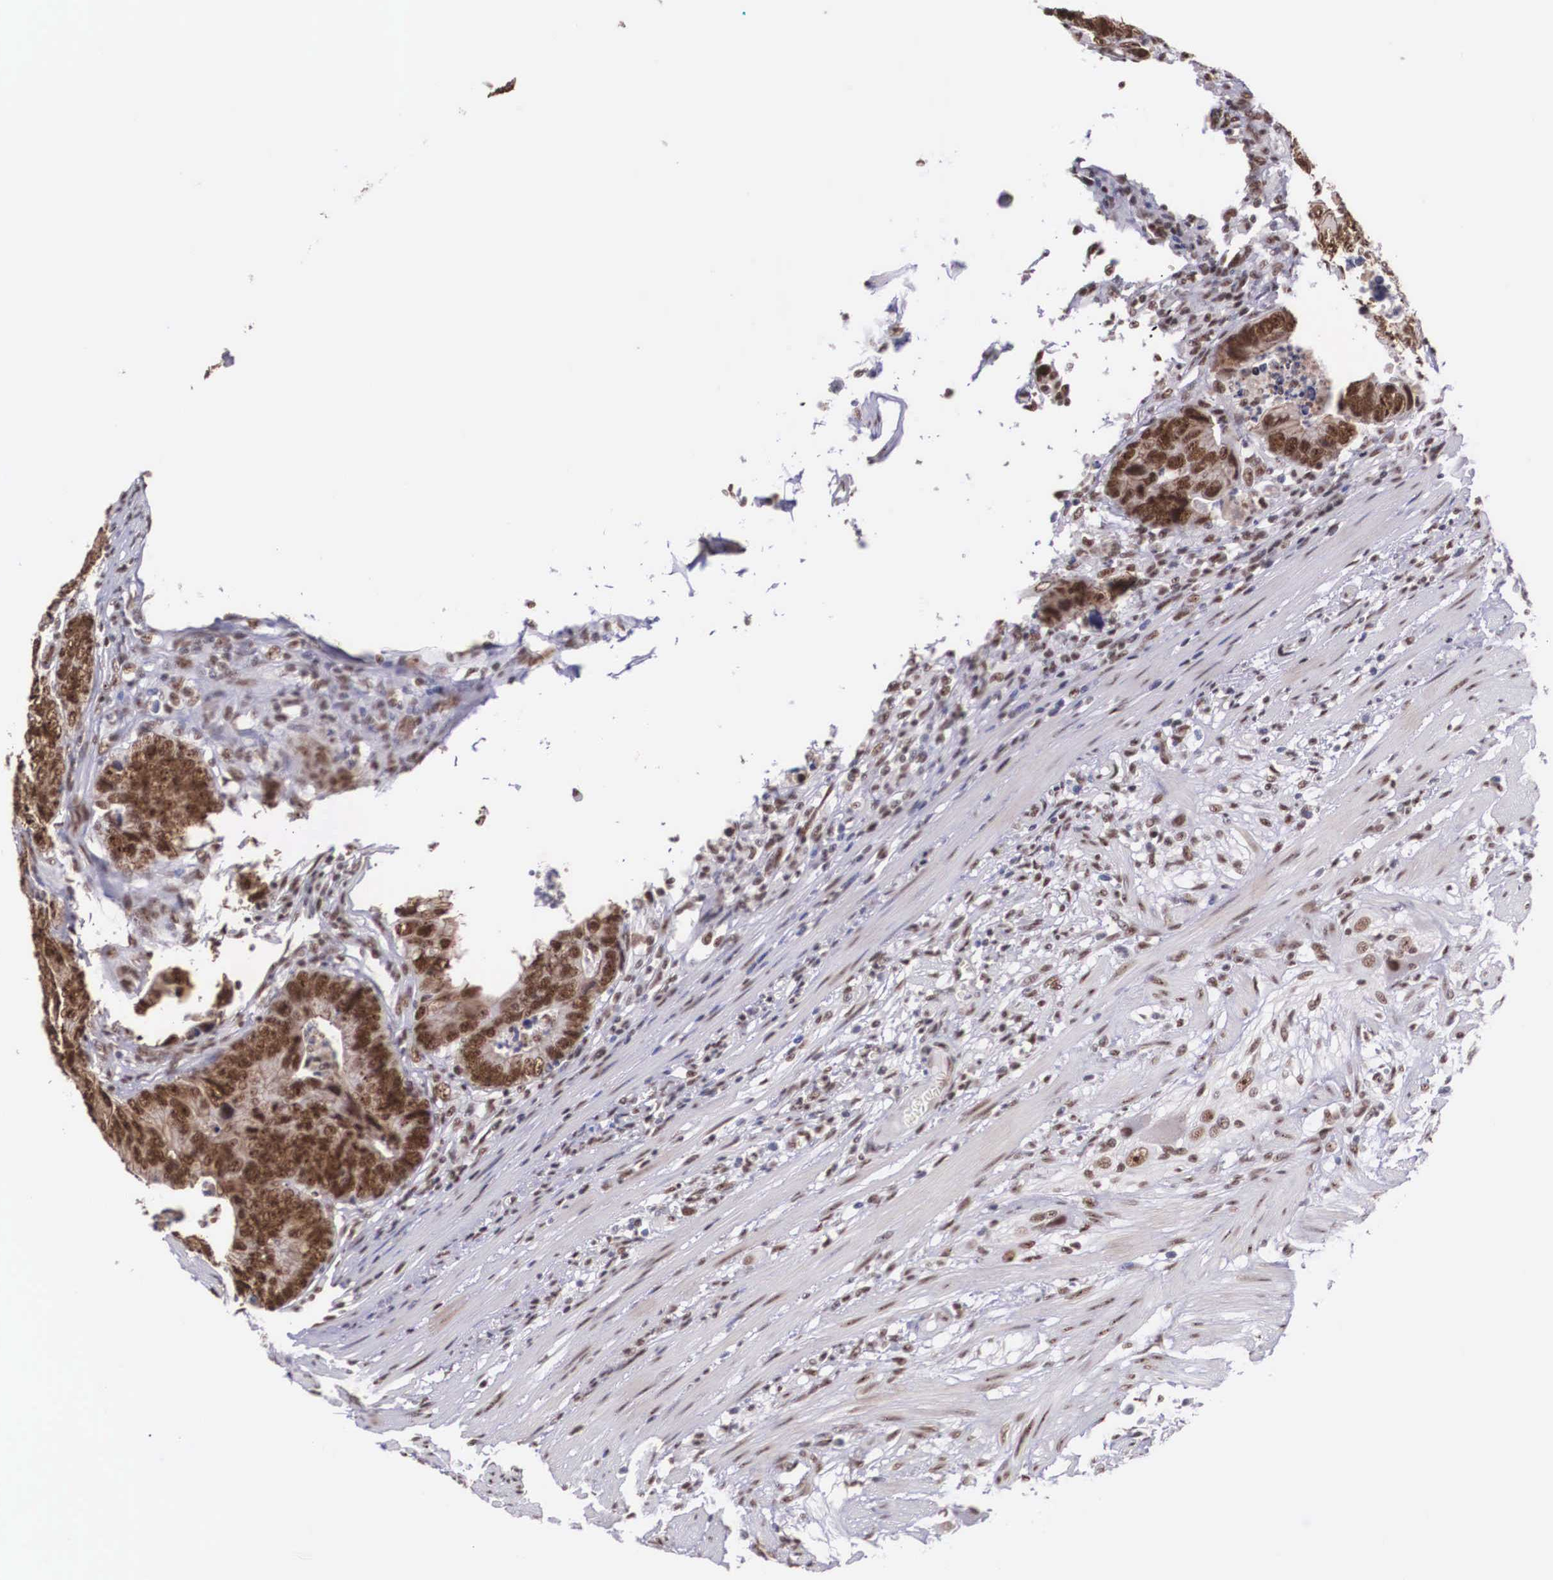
{"staining": {"intensity": "strong", "quantity": ">75%", "location": "cytoplasmic/membranous,nuclear"}, "tissue": "colorectal cancer", "cell_type": "Tumor cells", "image_type": "cancer", "snomed": [{"axis": "morphology", "description": "Adenocarcinoma, NOS"}, {"axis": "topography", "description": "Colon"}], "caption": "Adenocarcinoma (colorectal) was stained to show a protein in brown. There is high levels of strong cytoplasmic/membranous and nuclear expression in about >75% of tumor cells. Using DAB (brown) and hematoxylin (blue) stains, captured at high magnification using brightfield microscopy.", "gene": "POLR2F", "patient": {"sex": "female", "age": 78}}